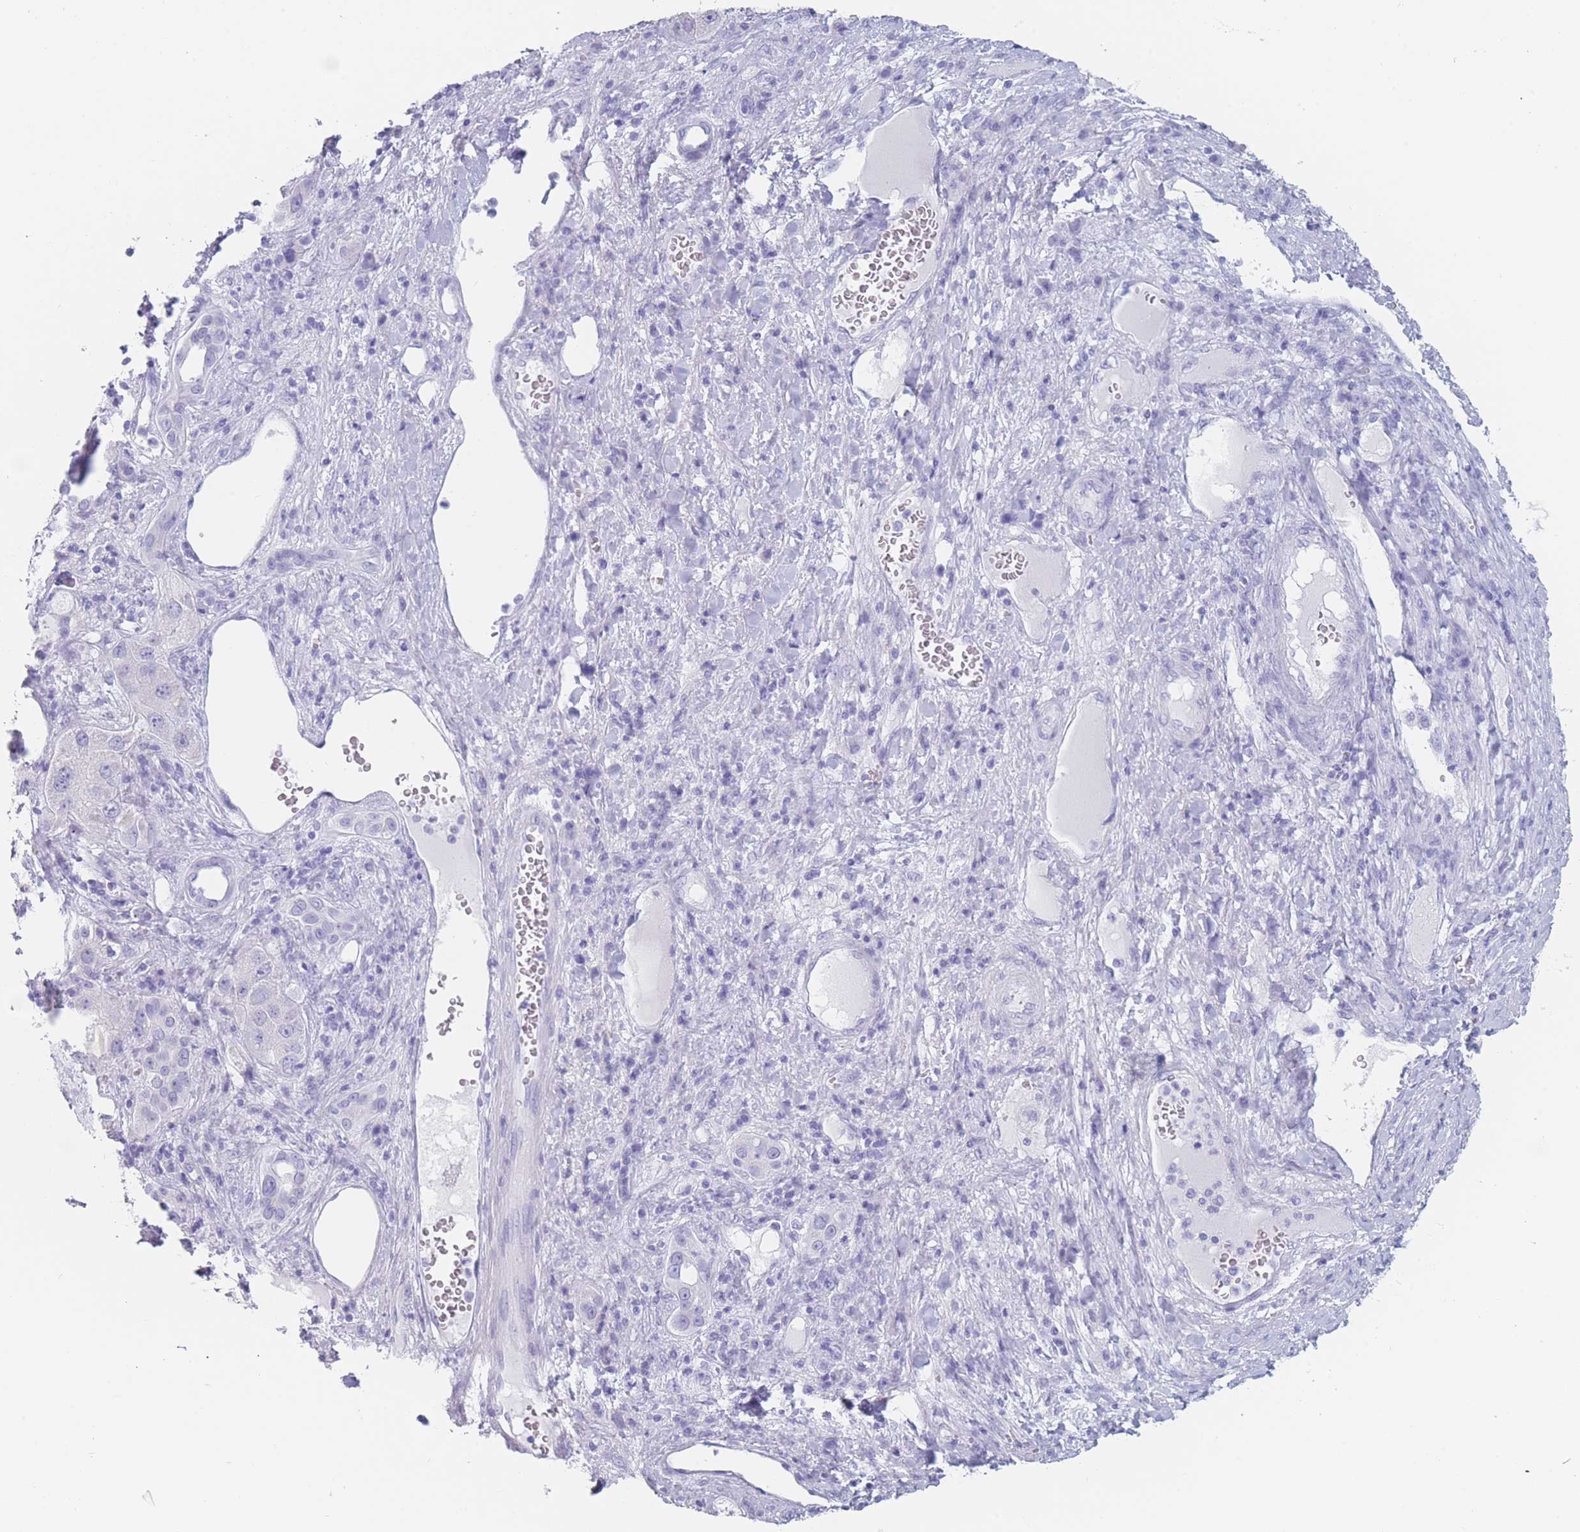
{"staining": {"intensity": "negative", "quantity": "none", "location": "none"}, "tissue": "liver cancer", "cell_type": "Tumor cells", "image_type": "cancer", "snomed": [{"axis": "morphology", "description": "Carcinoma, Hepatocellular, NOS"}, {"axis": "topography", "description": "Liver"}], "caption": "This is an immunohistochemistry photomicrograph of liver cancer (hepatocellular carcinoma). There is no expression in tumor cells.", "gene": "OR5D16", "patient": {"sex": "female", "age": 73}}